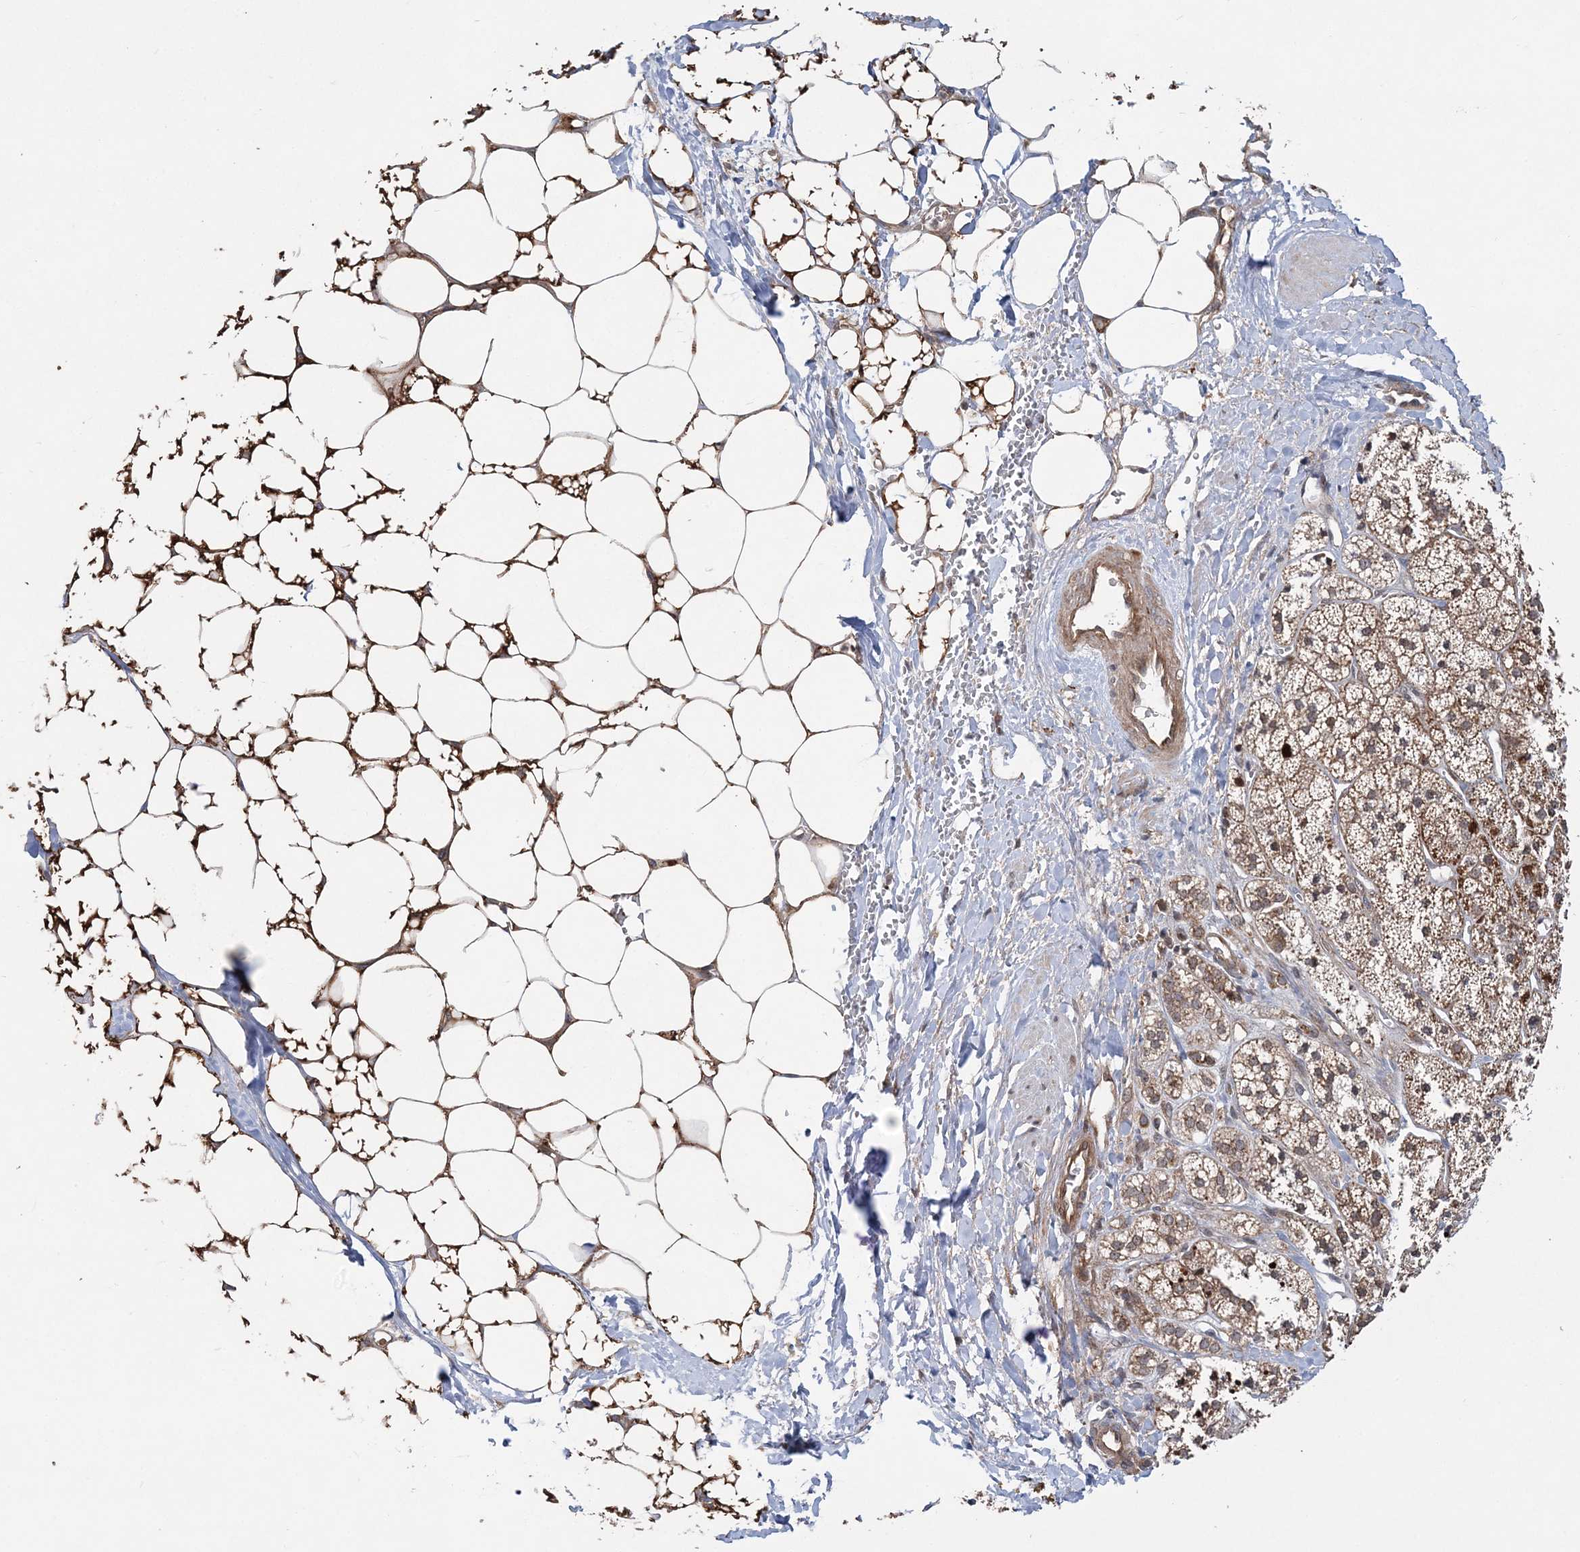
{"staining": {"intensity": "strong", "quantity": ">75%", "location": "cytoplasmic/membranous"}, "tissue": "adrenal gland", "cell_type": "Glandular cells", "image_type": "normal", "snomed": [{"axis": "morphology", "description": "Normal tissue, NOS"}, {"axis": "topography", "description": "Adrenal gland"}], "caption": "Unremarkable adrenal gland exhibits strong cytoplasmic/membranous staining in about >75% of glandular cells, visualized by immunohistochemistry.", "gene": "KIF4A", "patient": {"sex": "male", "age": 56}}